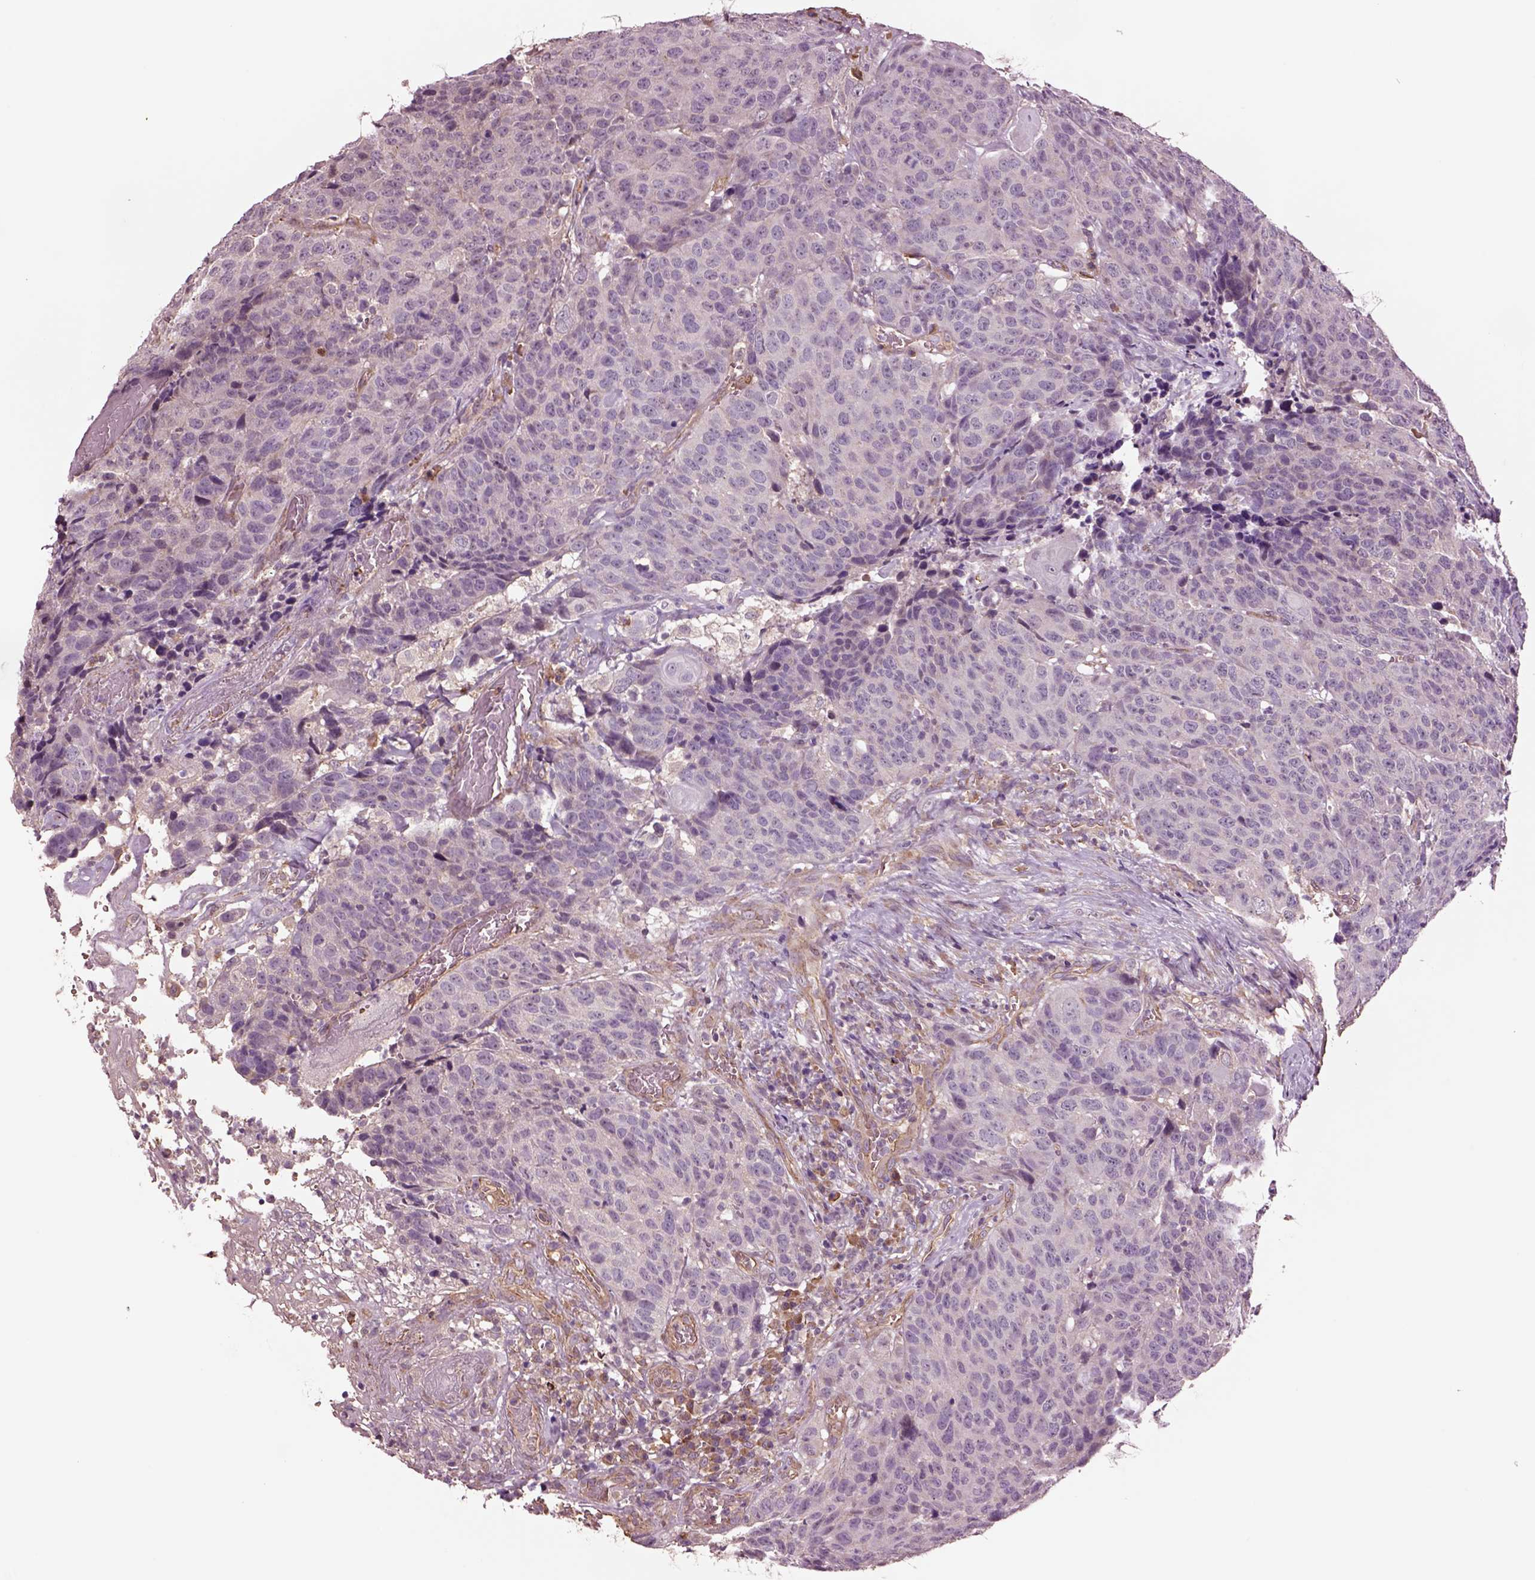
{"staining": {"intensity": "negative", "quantity": "none", "location": "none"}, "tissue": "head and neck cancer", "cell_type": "Tumor cells", "image_type": "cancer", "snomed": [{"axis": "morphology", "description": "Squamous cell carcinoma, NOS"}, {"axis": "topography", "description": "Head-Neck"}], "caption": "The immunohistochemistry image has no significant positivity in tumor cells of squamous cell carcinoma (head and neck) tissue.", "gene": "HTR1B", "patient": {"sex": "male", "age": 66}}